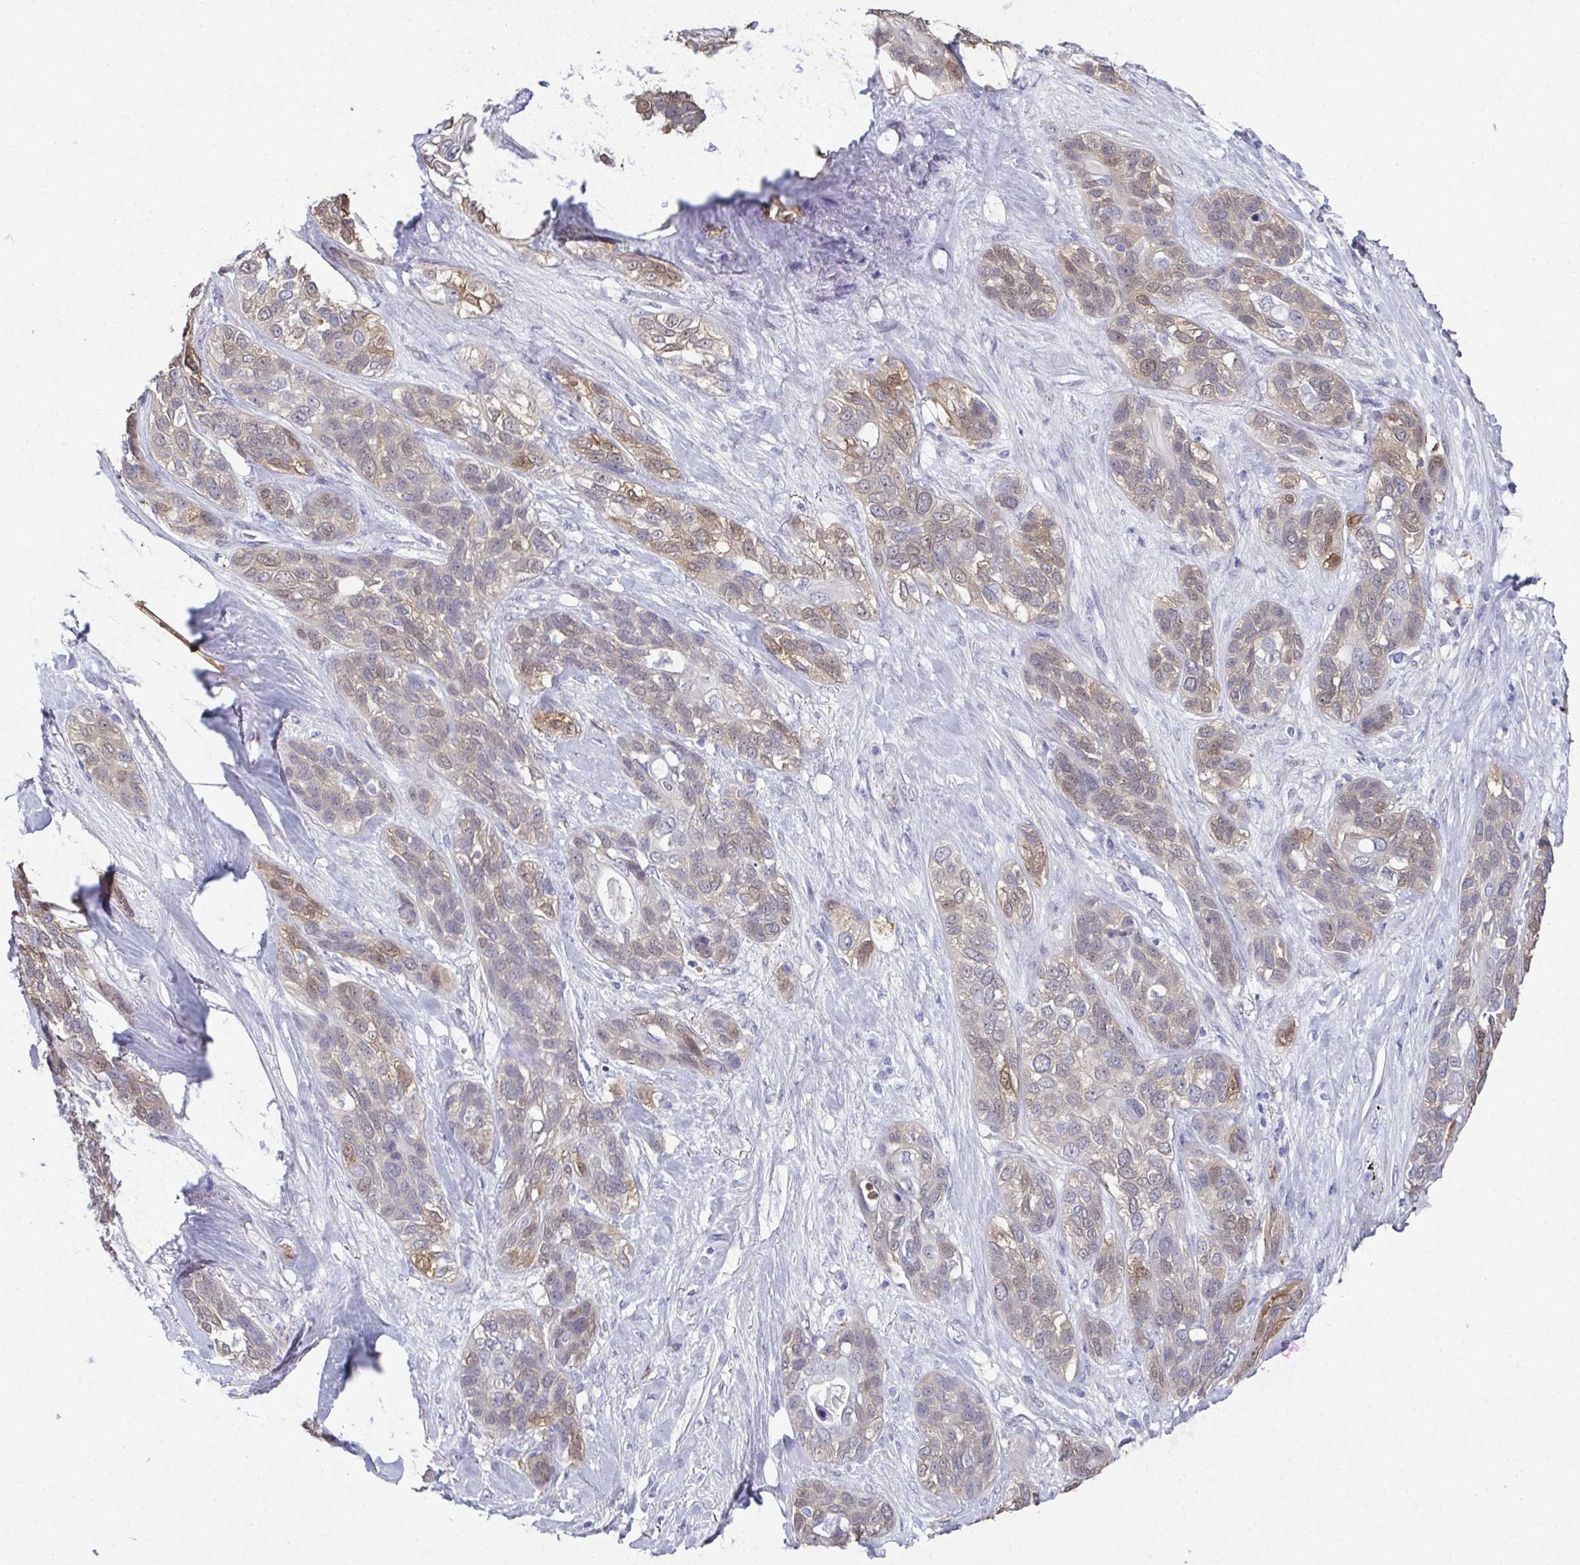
{"staining": {"intensity": "moderate", "quantity": "<25%", "location": "cytoplasmic/membranous,nuclear"}, "tissue": "lung cancer", "cell_type": "Tumor cells", "image_type": "cancer", "snomed": [{"axis": "morphology", "description": "Squamous cell carcinoma, NOS"}, {"axis": "topography", "description": "Lung"}], "caption": "Human squamous cell carcinoma (lung) stained with a brown dye exhibits moderate cytoplasmic/membranous and nuclear positive positivity in about <25% of tumor cells.", "gene": "RBP1", "patient": {"sex": "female", "age": 70}}